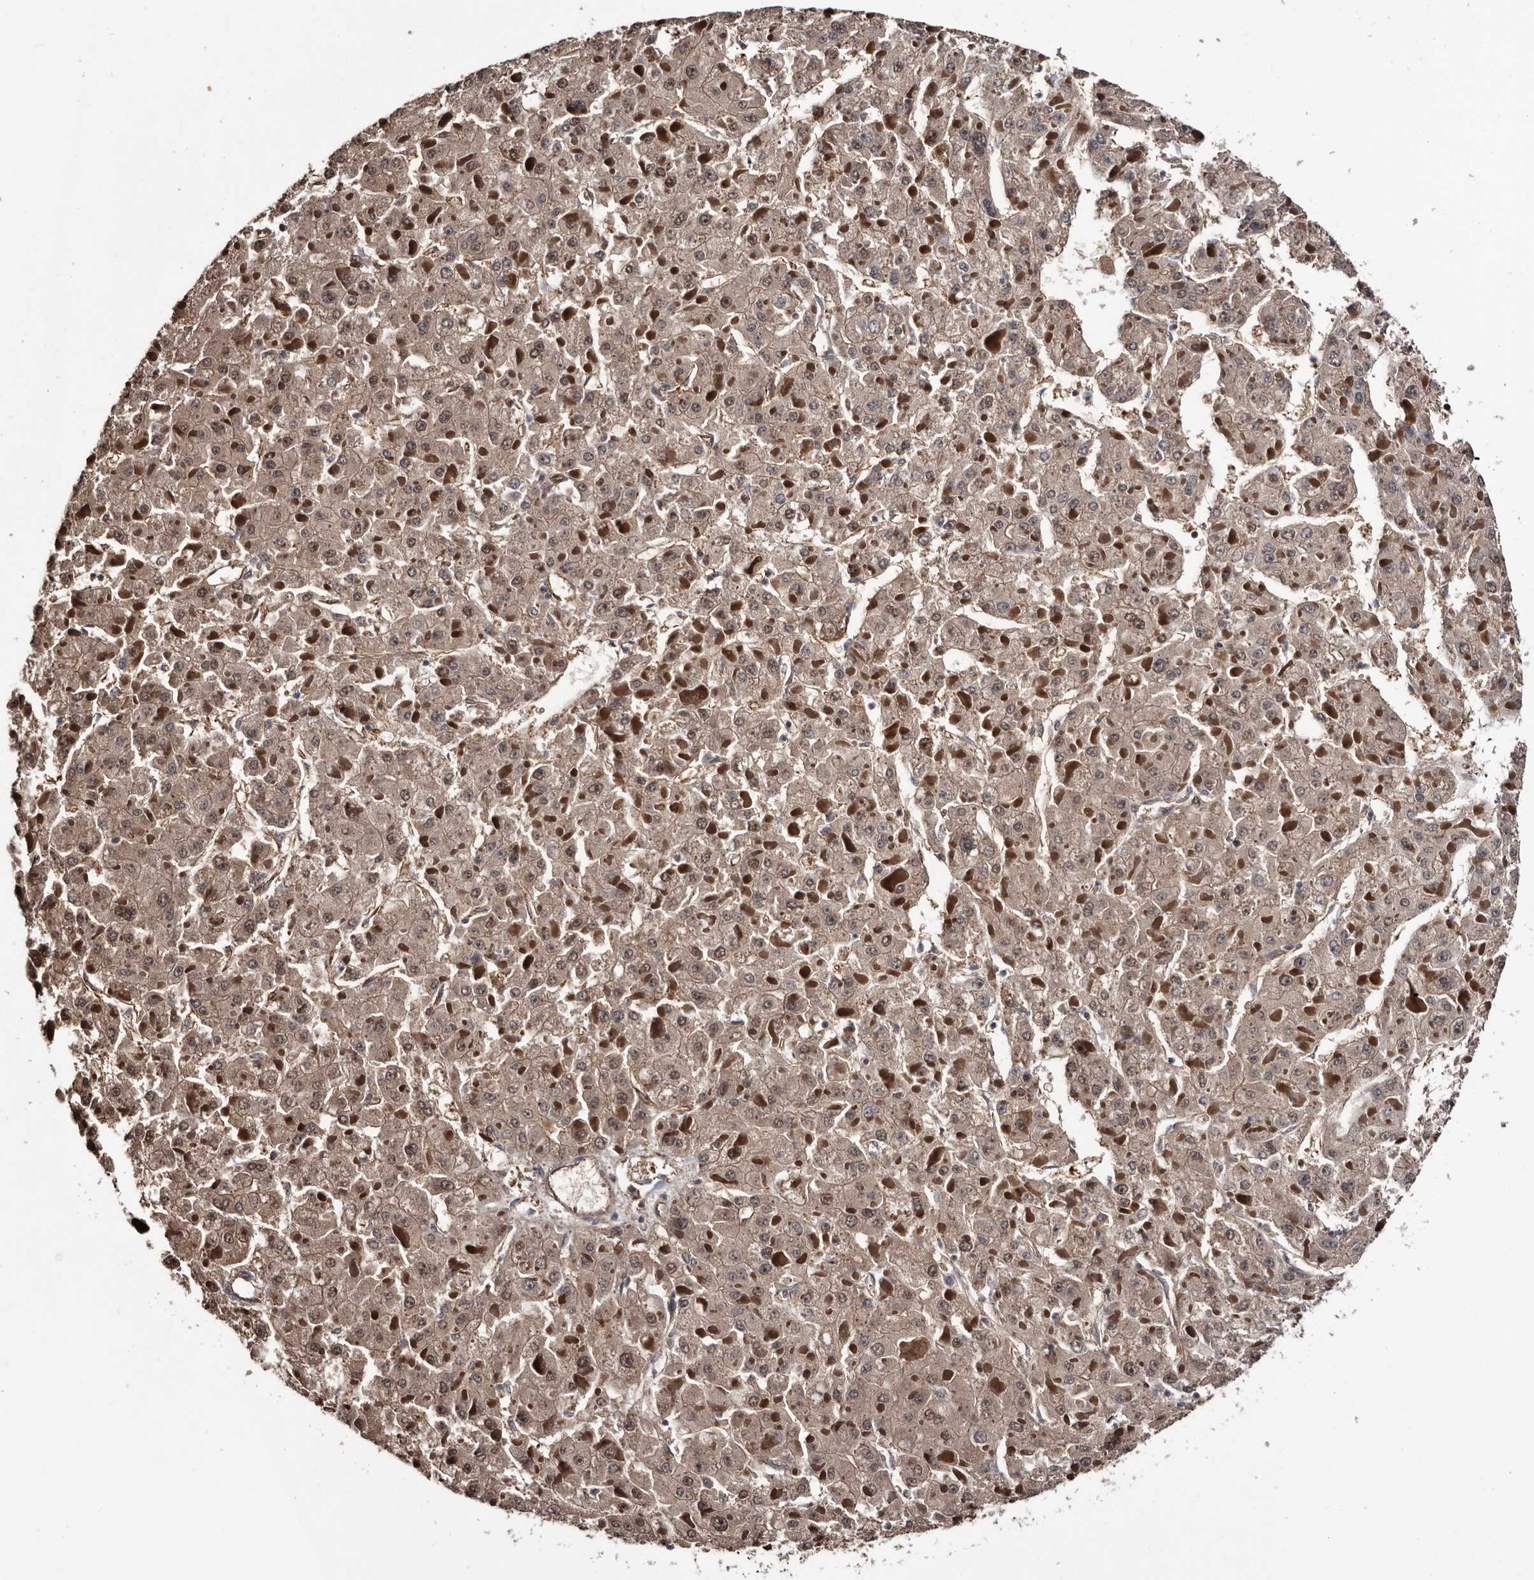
{"staining": {"intensity": "weak", "quantity": ">75%", "location": "cytoplasmic/membranous,nuclear"}, "tissue": "liver cancer", "cell_type": "Tumor cells", "image_type": "cancer", "snomed": [{"axis": "morphology", "description": "Carcinoma, Hepatocellular, NOS"}, {"axis": "topography", "description": "Liver"}], "caption": "Hepatocellular carcinoma (liver) stained with DAB immunohistochemistry displays low levels of weak cytoplasmic/membranous and nuclear positivity in approximately >75% of tumor cells. (IHC, brightfield microscopy, high magnification).", "gene": "TTI2", "patient": {"sex": "female", "age": 73}}